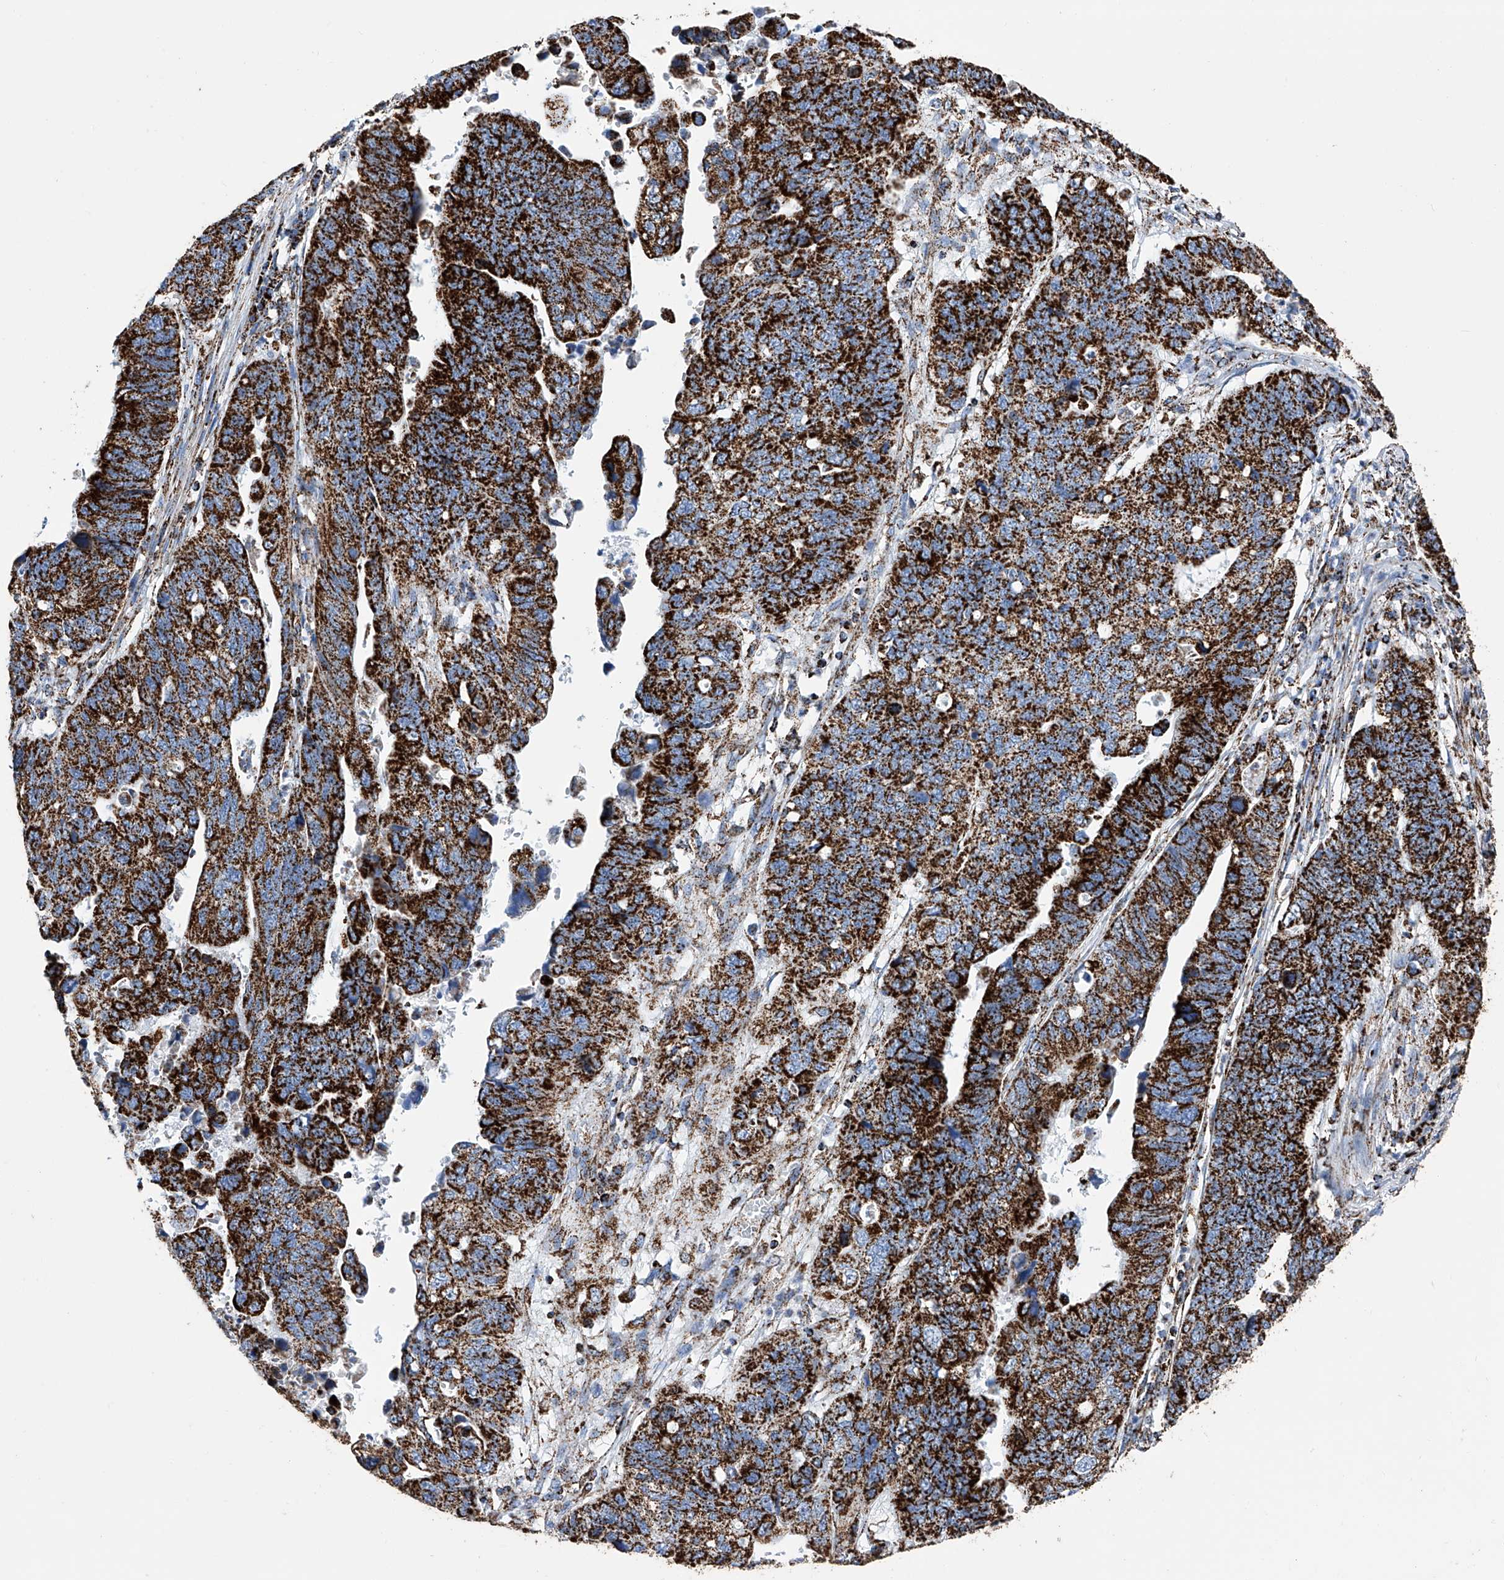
{"staining": {"intensity": "strong", "quantity": ">75%", "location": "cytoplasmic/membranous"}, "tissue": "stomach cancer", "cell_type": "Tumor cells", "image_type": "cancer", "snomed": [{"axis": "morphology", "description": "Adenocarcinoma, NOS"}, {"axis": "topography", "description": "Stomach"}], "caption": "Adenocarcinoma (stomach) stained with a protein marker shows strong staining in tumor cells.", "gene": "ATP5PF", "patient": {"sex": "male", "age": 59}}